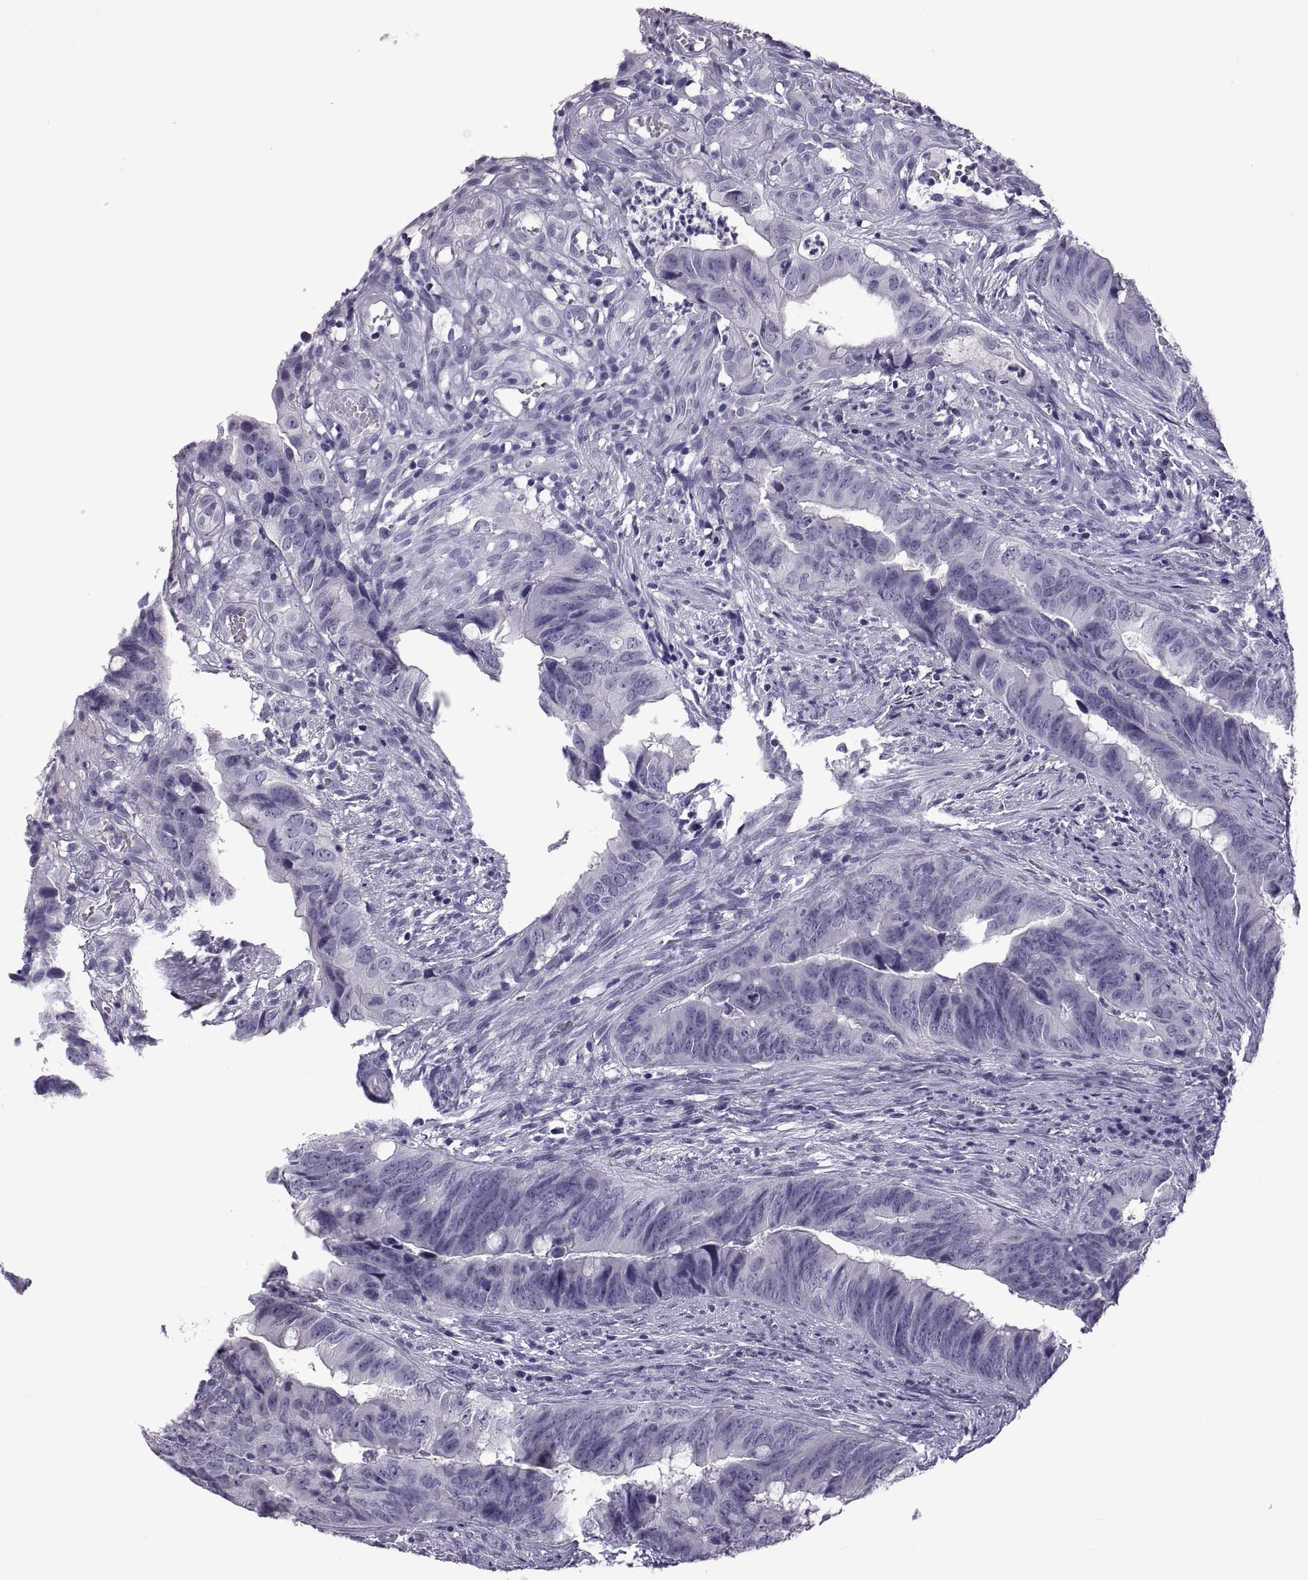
{"staining": {"intensity": "negative", "quantity": "none", "location": "none"}, "tissue": "colorectal cancer", "cell_type": "Tumor cells", "image_type": "cancer", "snomed": [{"axis": "morphology", "description": "Adenocarcinoma, NOS"}, {"axis": "topography", "description": "Colon"}], "caption": "A histopathology image of human adenocarcinoma (colorectal) is negative for staining in tumor cells.", "gene": "RDM1", "patient": {"sex": "female", "age": 82}}